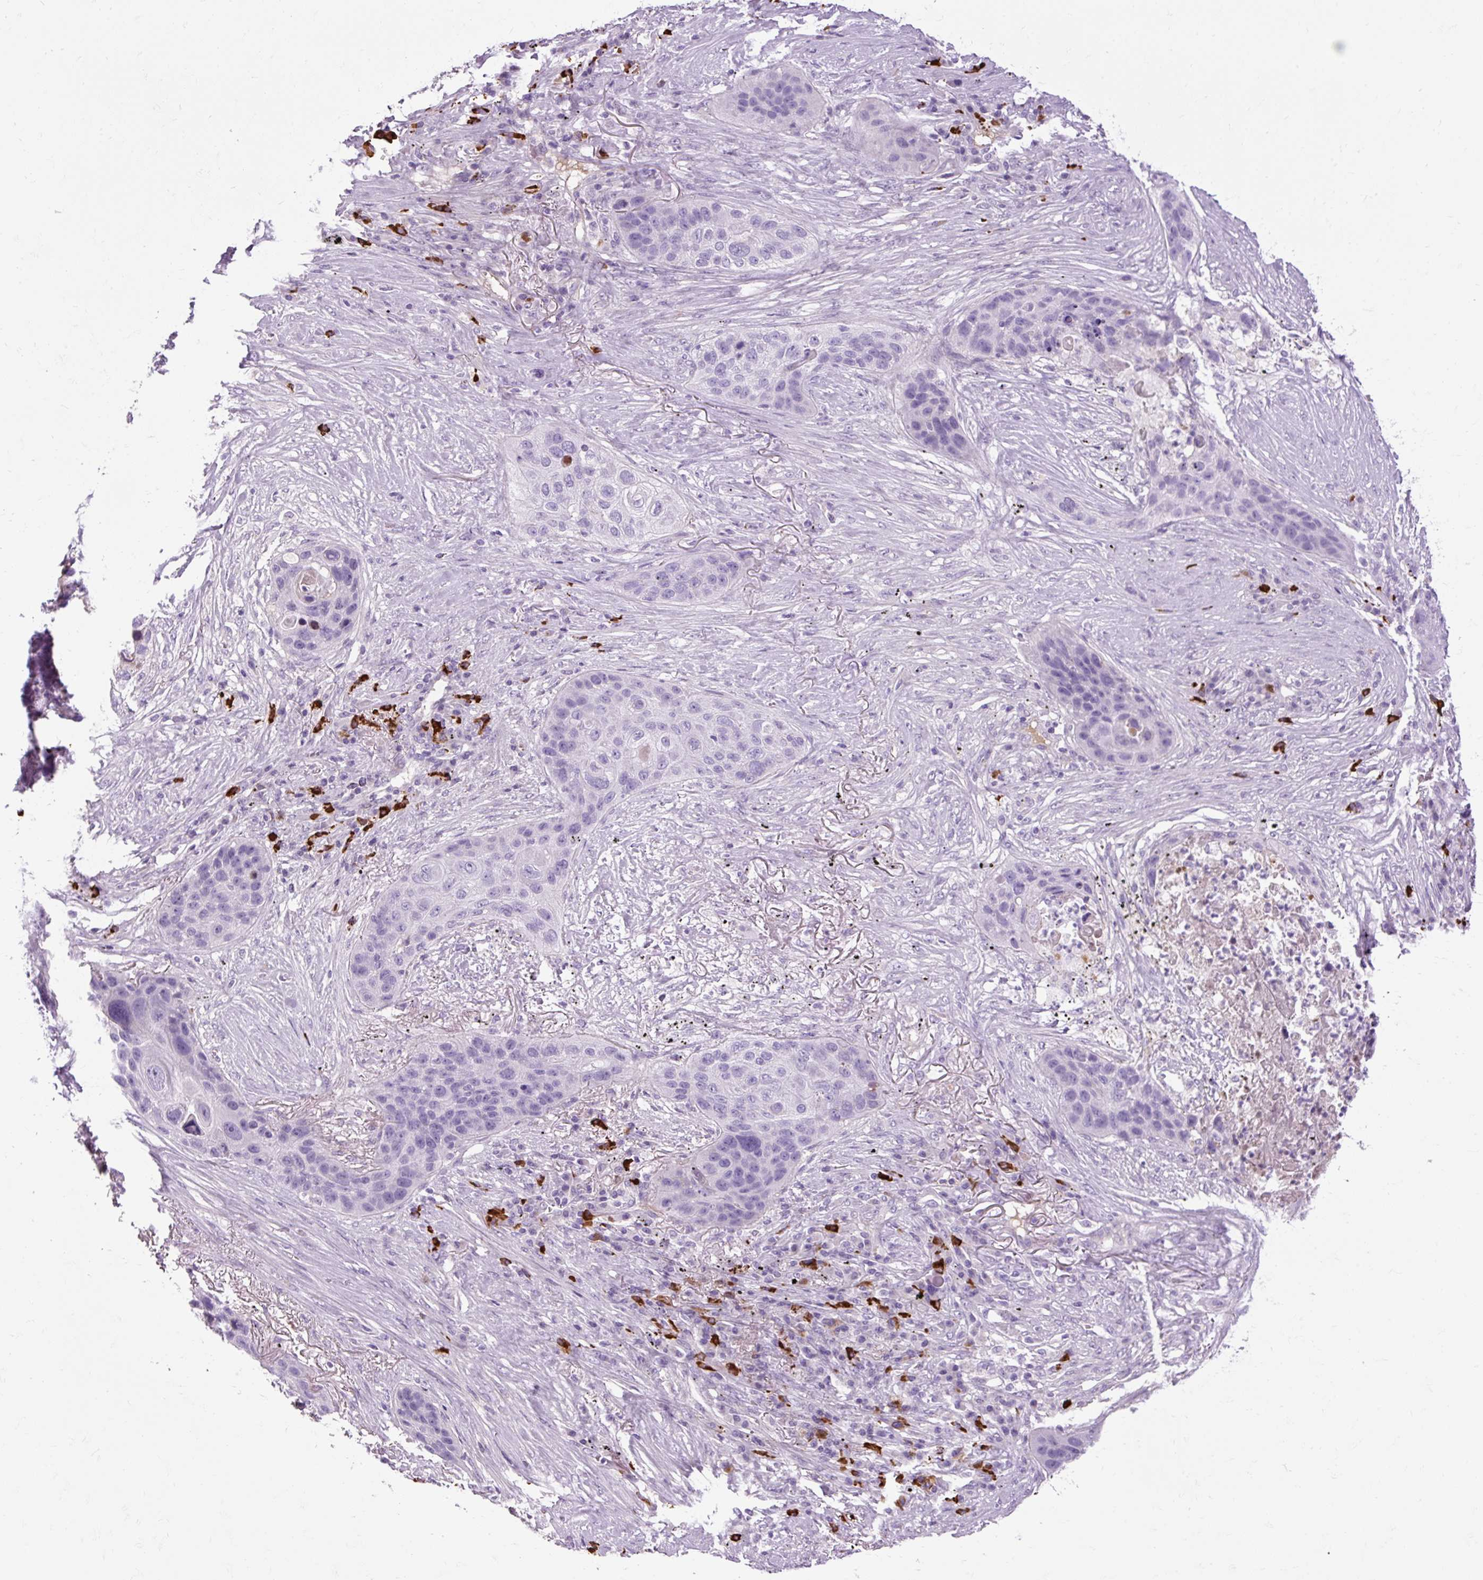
{"staining": {"intensity": "negative", "quantity": "none", "location": "none"}, "tissue": "lung cancer", "cell_type": "Tumor cells", "image_type": "cancer", "snomed": [{"axis": "morphology", "description": "Squamous cell carcinoma, NOS"}, {"axis": "topography", "description": "Lung"}], "caption": "This photomicrograph is of lung cancer (squamous cell carcinoma) stained with immunohistochemistry (IHC) to label a protein in brown with the nuclei are counter-stained blue. There is no staining in tumor cells. (DAB IHC visualized using brightfield microscopy, high magnification).", "gene": "ARRDC2", "patient": {"sex": "female", "age": 63}}